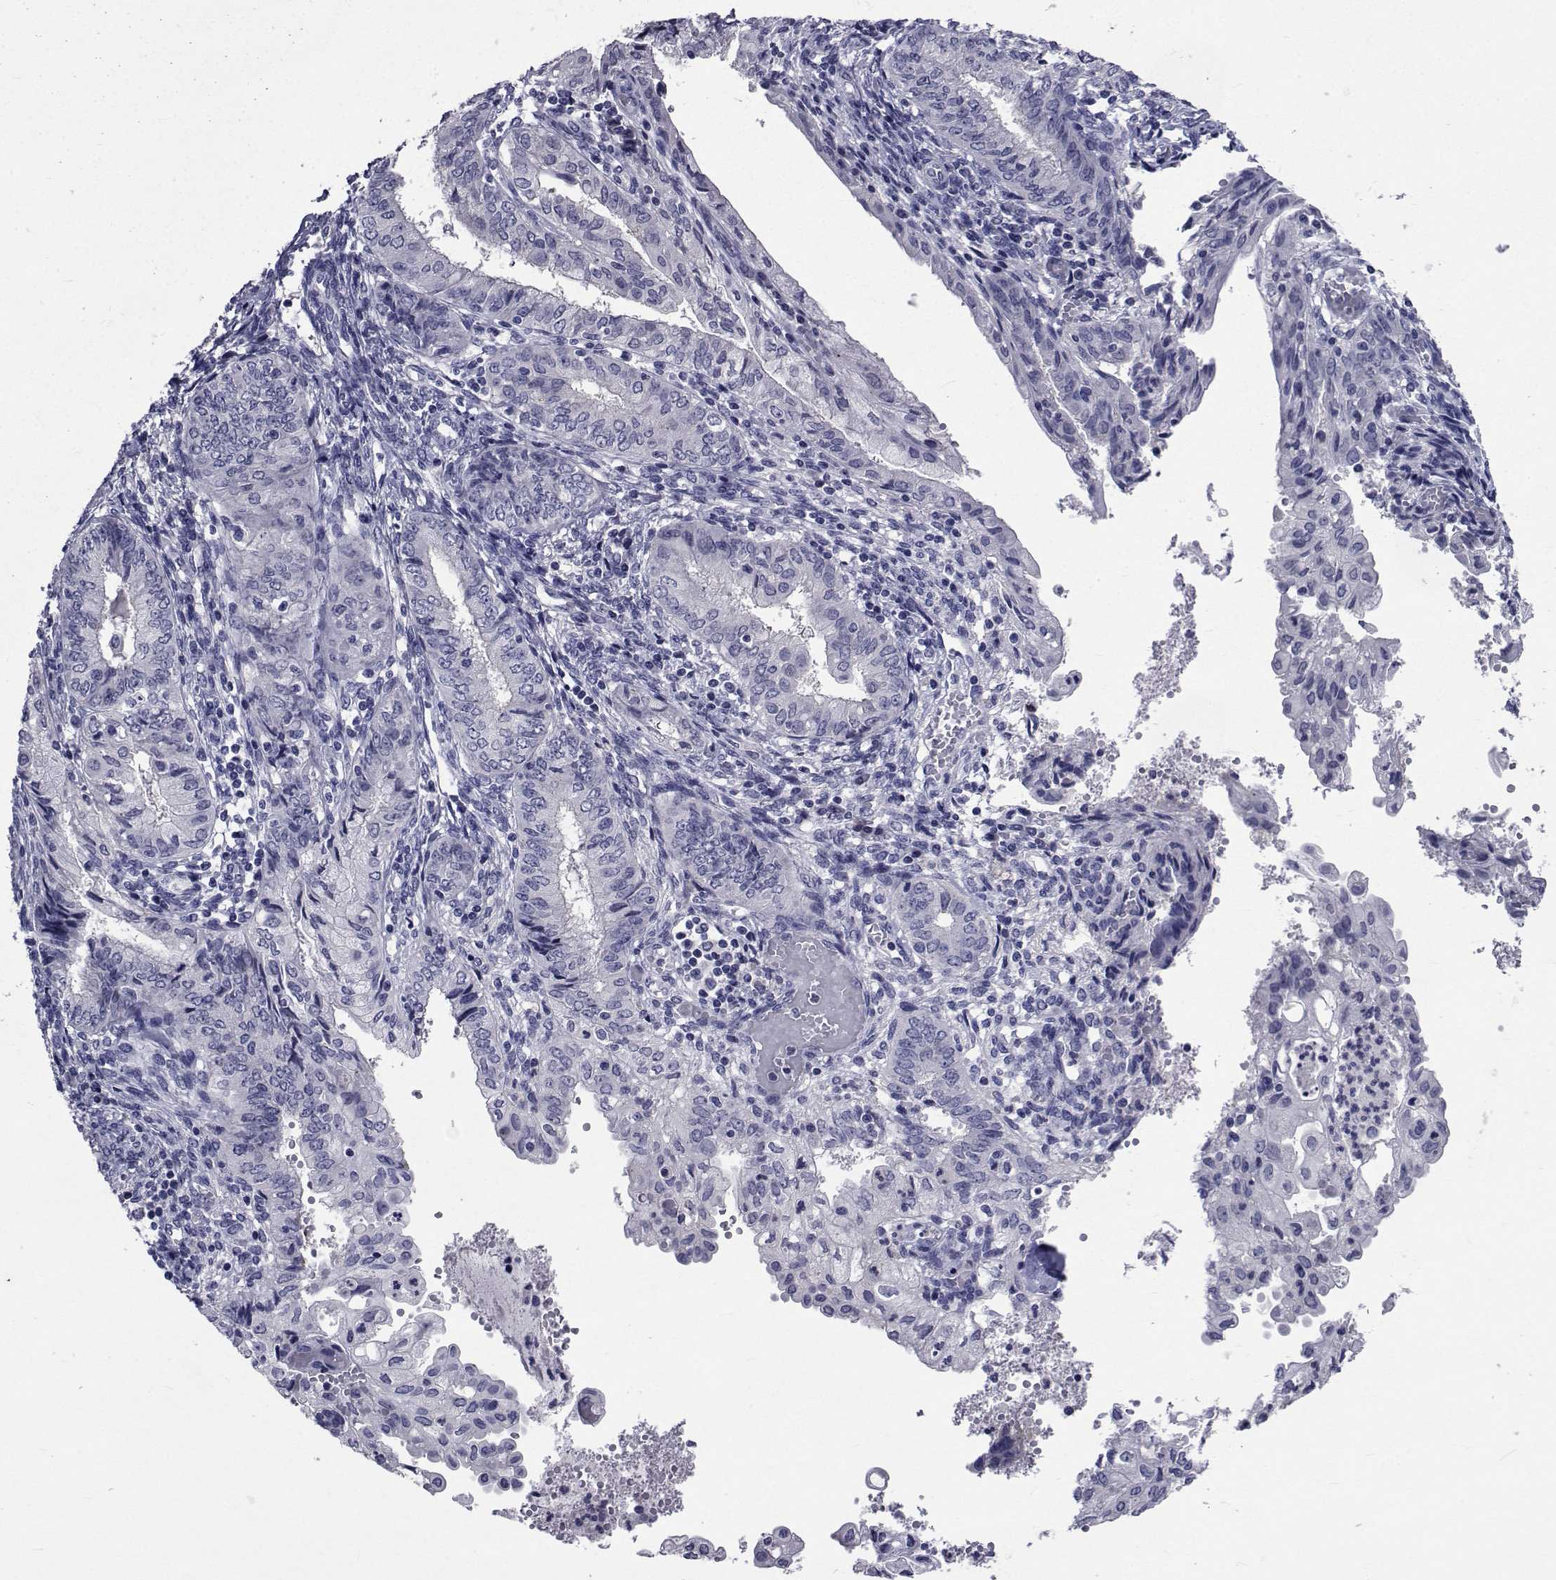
{"staining": {"intensity": "negative", "quantity": "none", "location": "none"}, "tissue": "endometrial cancer", "cell_type": "Tumor cells", "image_type": "cancer", "snomed": [{"axis": "morphology", "description": "Adenocarcinoma, NOS"}, {"axis": "topography", "description": "Endometrium"}], "caption": "High magnification brightfield microscopy of adenocarcinoma (endometrial) stained with DAB (brown) and counterstained with hematoxylin (blue): tumor cells show no significant positivity.", "gene": "SEMA5B", "patient": {"sex": "female", "age": 68}}